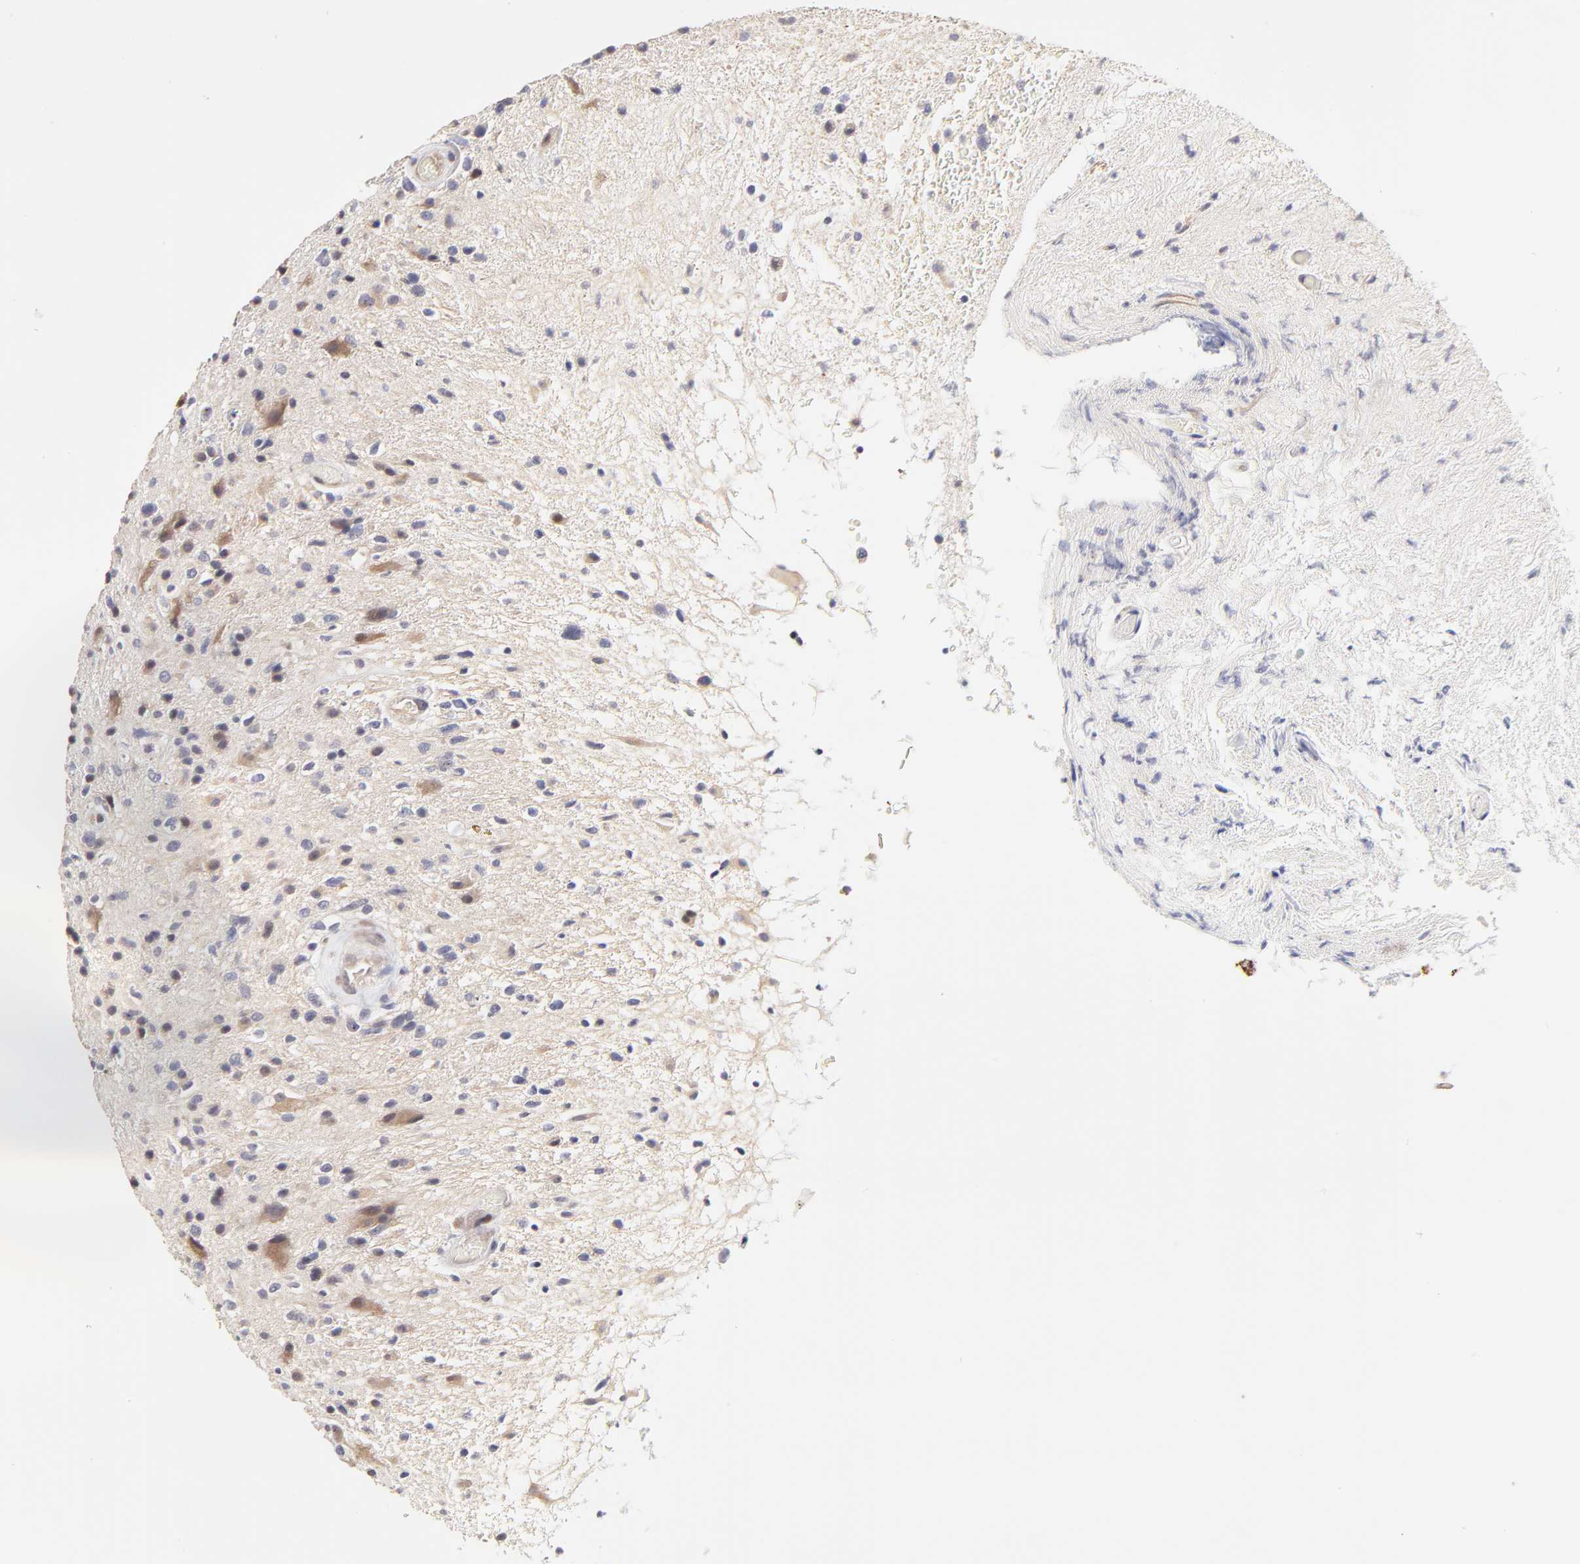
{"staining": {"intensity": "weak", "quantity": "<25%", "location": "cytoplasmic/membranous"}, "tissue": "glioma", "cell_type": "Tumor cells", "image_type": "cancer", "snomed": [{"axis": "morphology", "description": "Glioma, malignant, High grade"}, {"axis": "topography", "description": "Brain"}], "caption": "Immunohistochemistry of malignant high-grade glioma shows no positivity in tumor cells. Brightfield microscopy of immunohistochemistry (IHC) stained with DAB (3,3'-diaminobenzidine) (brown) and hematoxylin (blue), captured at high magnification.", "gene": "ZNF10", "patient": {"sex": "male", "age": 33}}